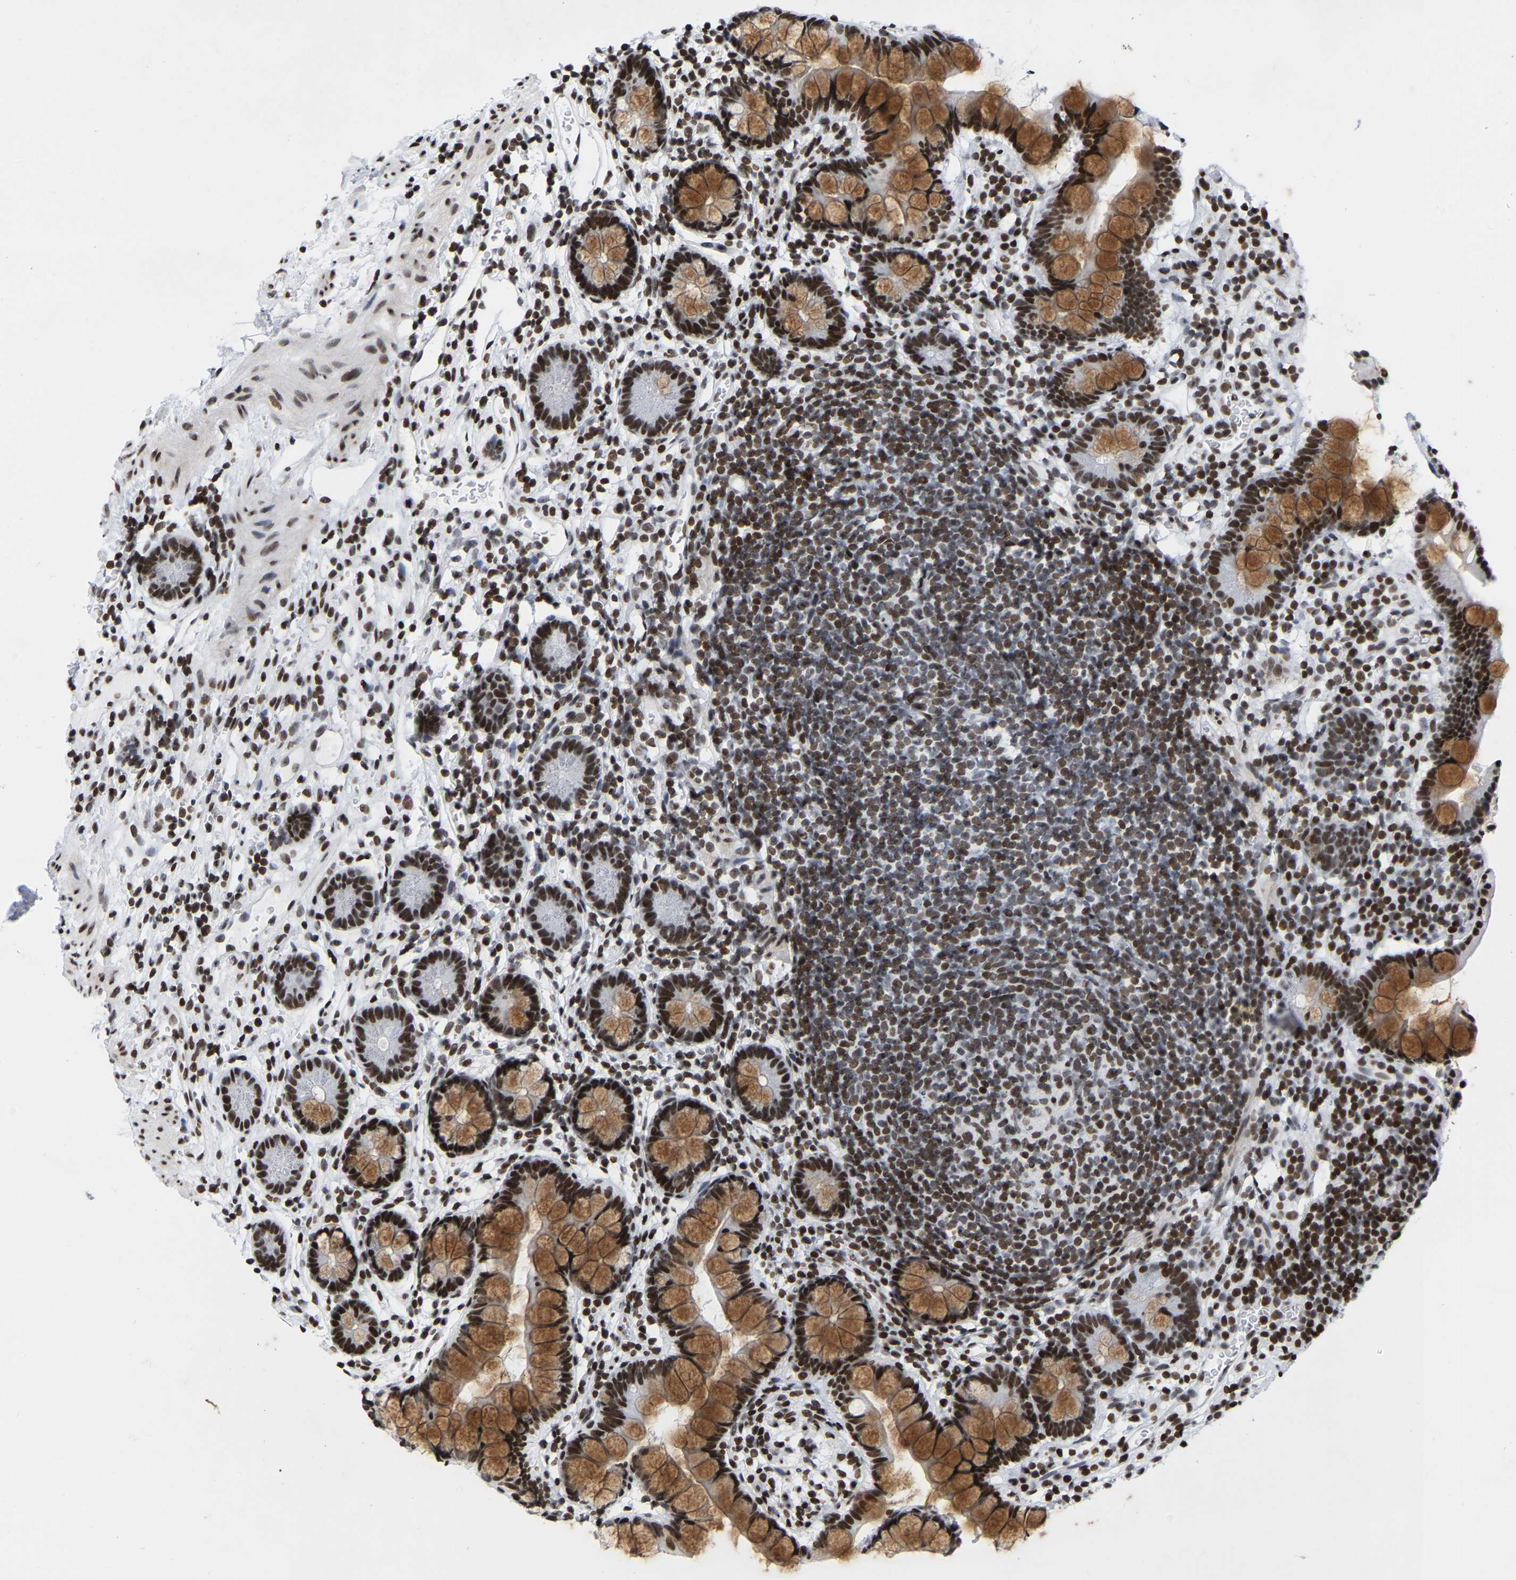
{"staining": {"intensity": "strong", "quantity": ">75%", "location": "cytoplasmic/membranous,nuclear"}, "tissue": "small intestine", "cell_type": "Glandular cells", "image_type": "normal", "snomed": [{"axis": "morphology", "description": "Normal tissue, NOS"}, {"axis": "topography", "description": "Small intestine"}], "caption": "Immunohistochemistry (IHC) image of benign human small intestine stained for a protein (brown), which demonstrates high levels of strong cytoplasmic/membranous,nuclear positivity in about >75% of glandular cells.", "gene": "PRCC", "patient": {"sex": "female", "age": 84}}